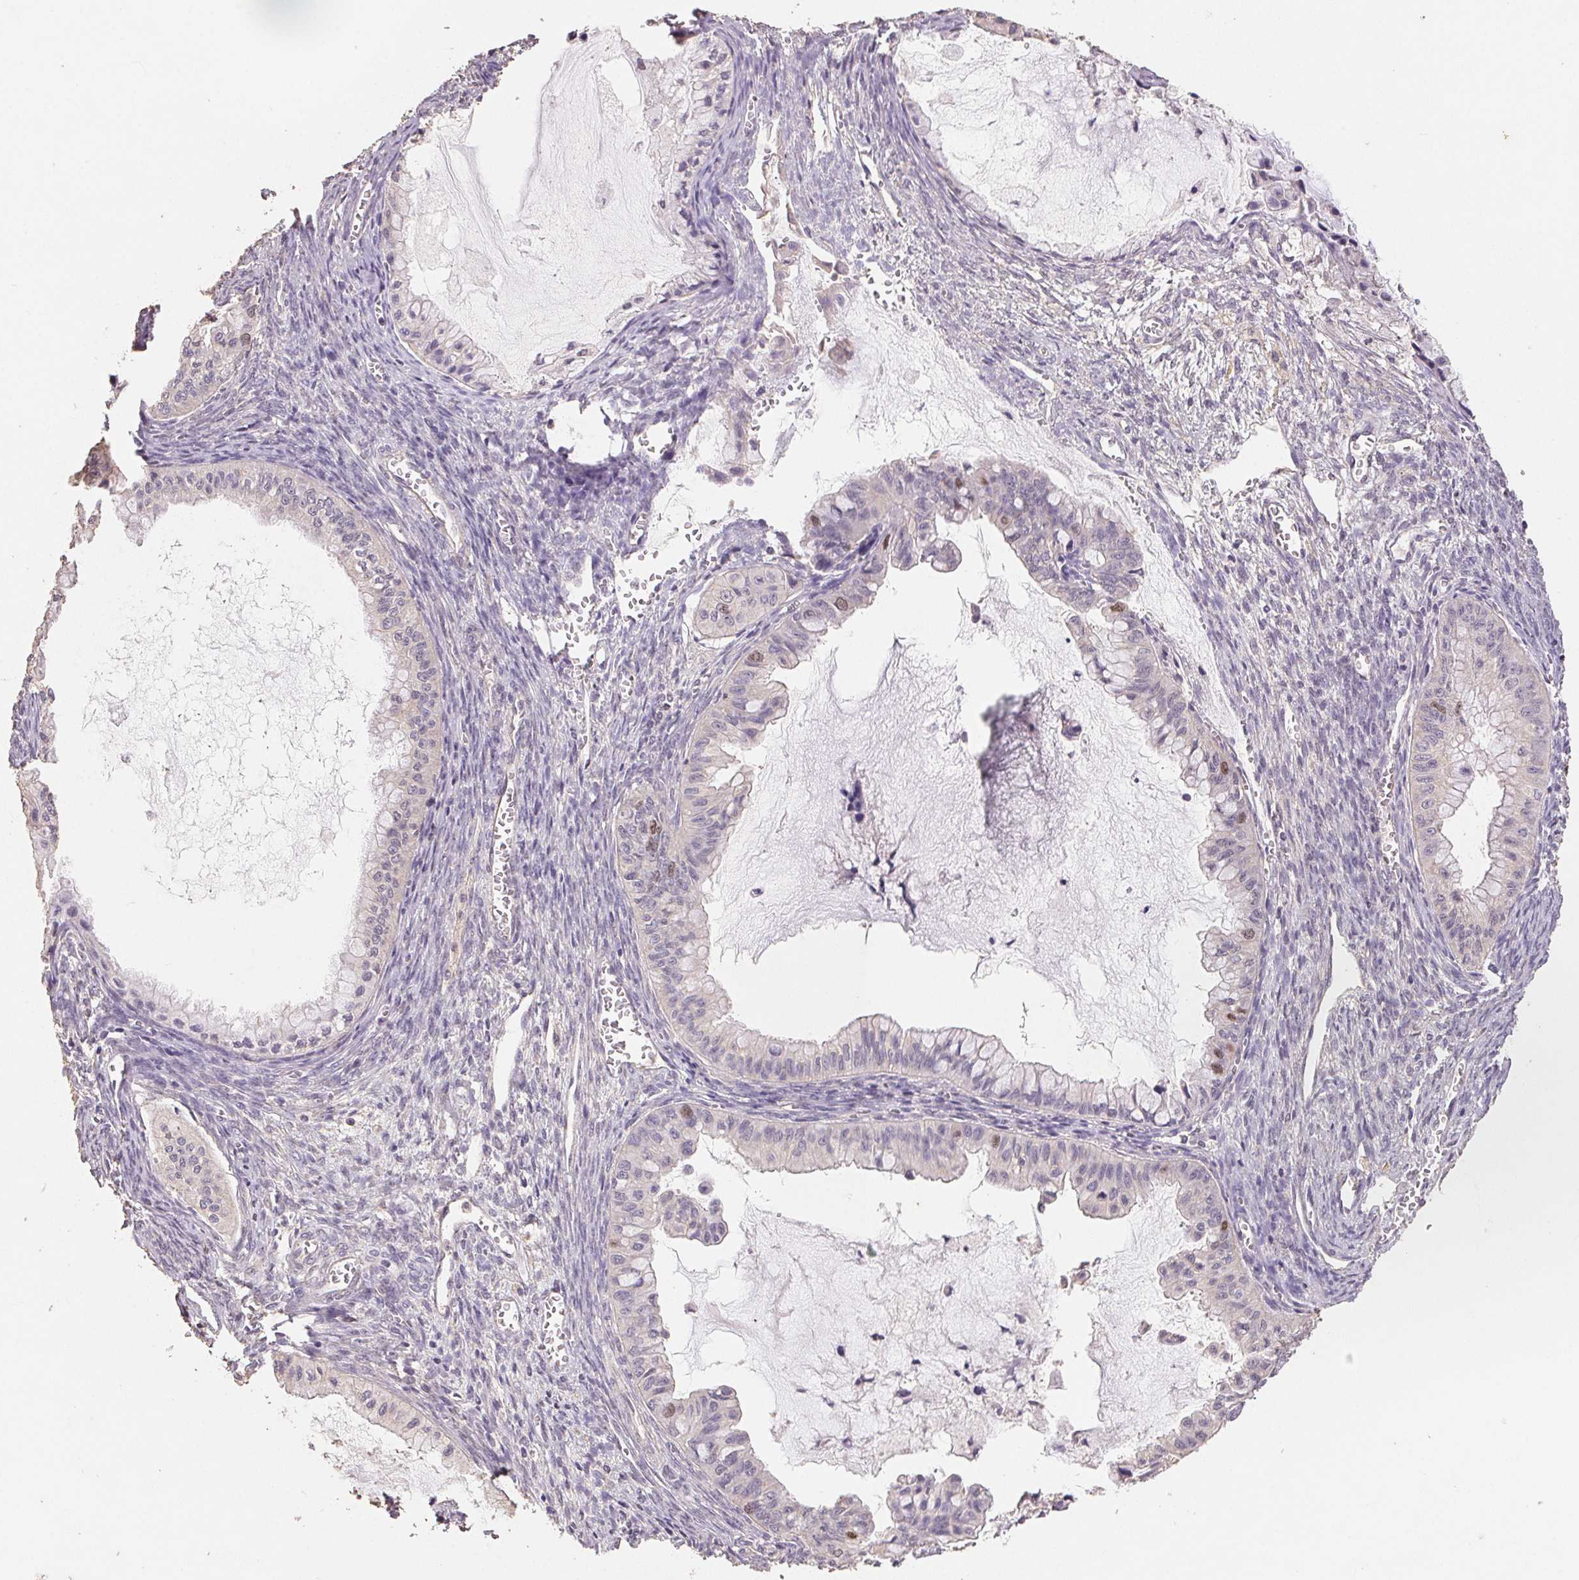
{"staining": {"intensity": "negative", "quantity": "none", "location": "none"}, "tissue": "ovarian cancer", "cell_type": "Tumor cells", "image_type": "cancer", "snomed": [{"axis": "morphology", "description": "Cystadenocarcinoma, mucinous, NOS"}, {"axis": "topography", "description": "Ovary"}], "caption": "This micrograph is of mucinous cystadenocarcinoma (ovarian) stained with immunohistochemistry to label a protein in brown with the nuclei are counter-stained blue. There is no staining in tumor cells.", "gene": "CENPF", "patient": {"sex": "female", "age": 72}}